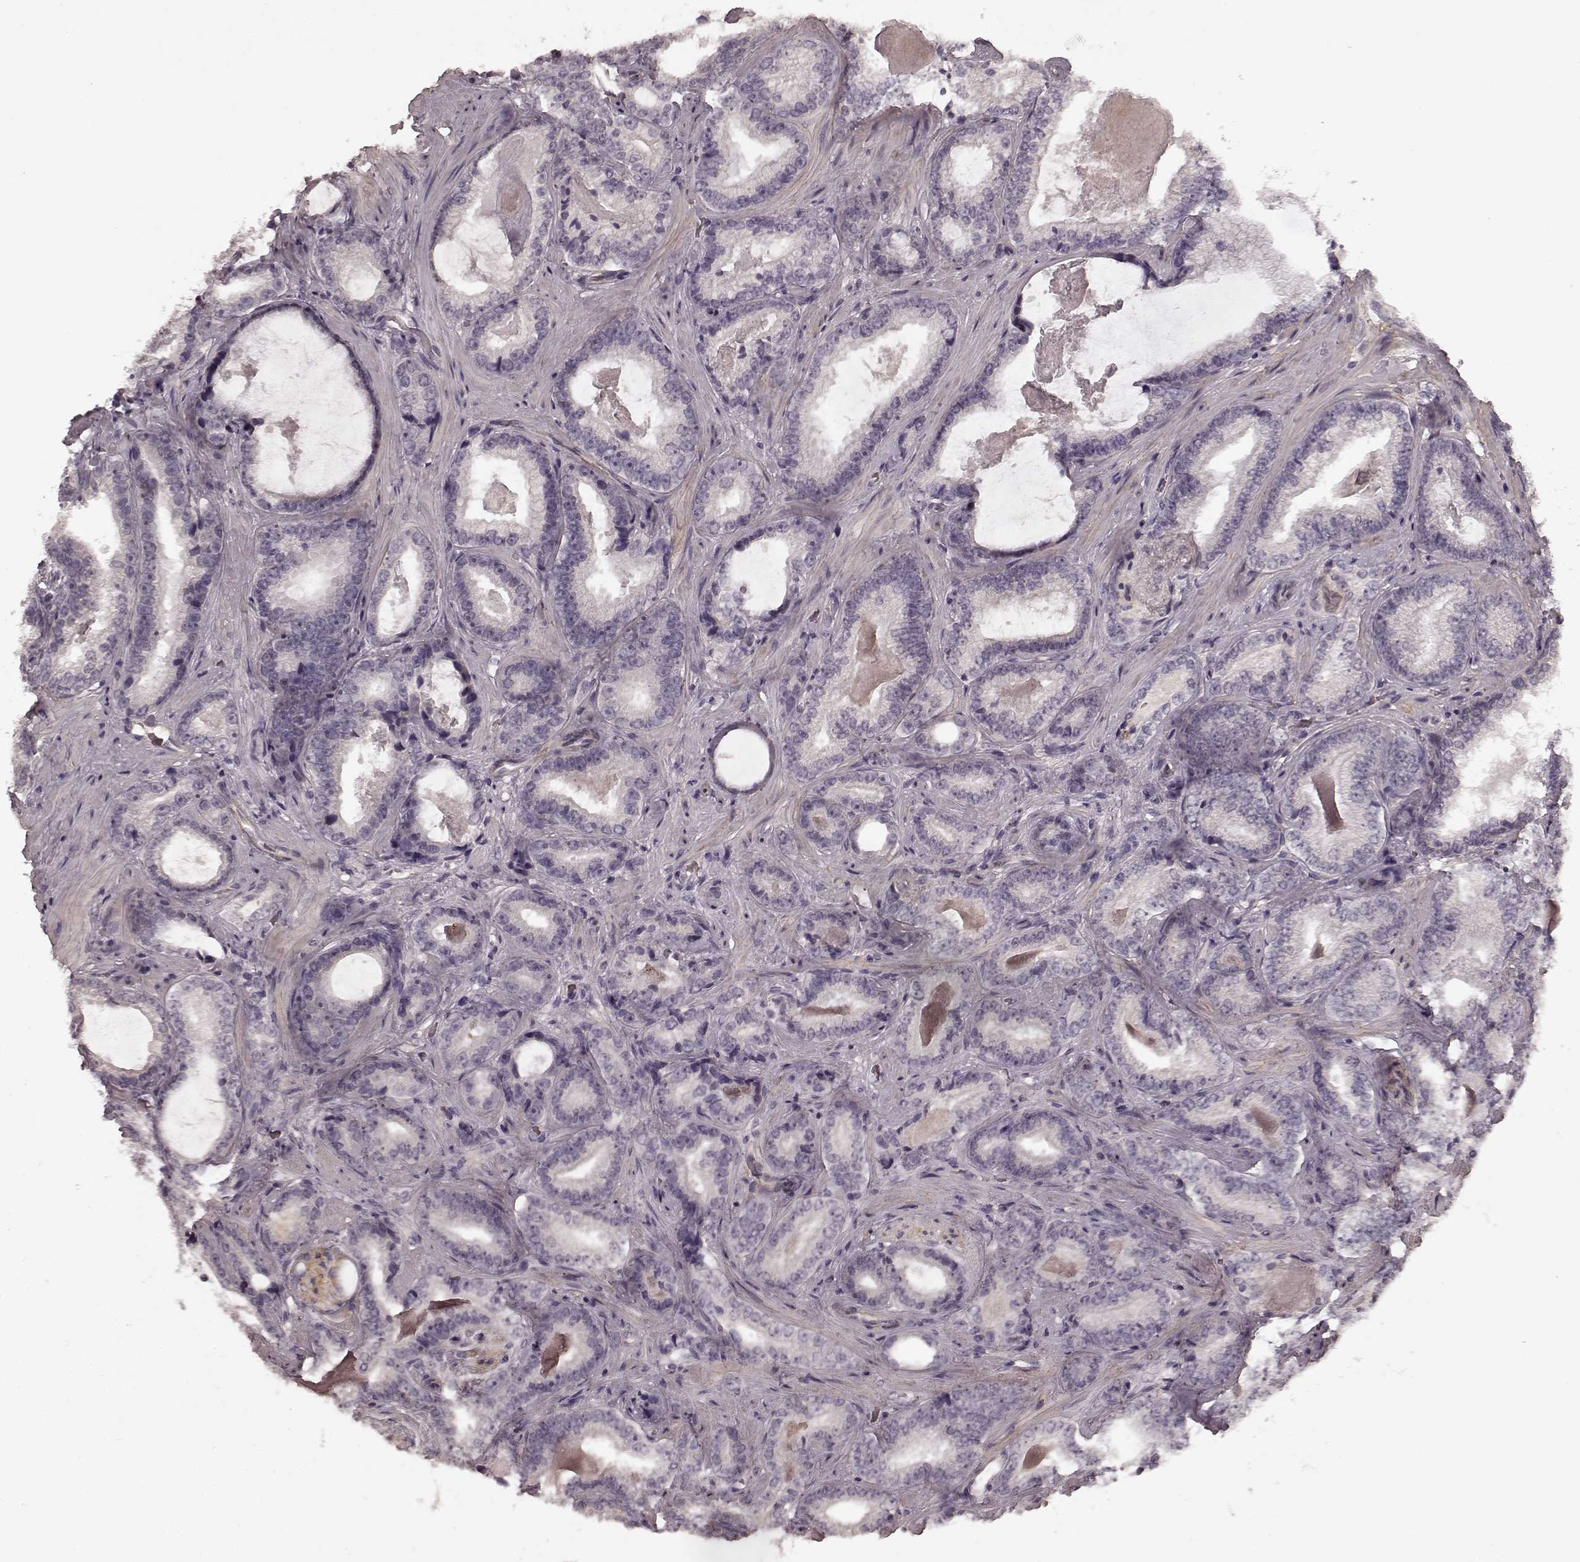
{"staining": {"intensity": "negative", "quantity": "none", "location": "none"}, "tissue": "prostate cancer", "cell_type": "Tumor cells", "image_type": "cancer", "snomed": [{"axis": "morphology", "description": "Adenocarcinoma, Low grade"}, {"axis": "topography", "description": "Prostate"}], "caption": "Immunohistochemical staining of human adenocarcinoma (low-grade) (prostate) shows no significant staining in tumor cells.", "gene": "PRKCE", "patient": {"sex": "male", "age": 61}}